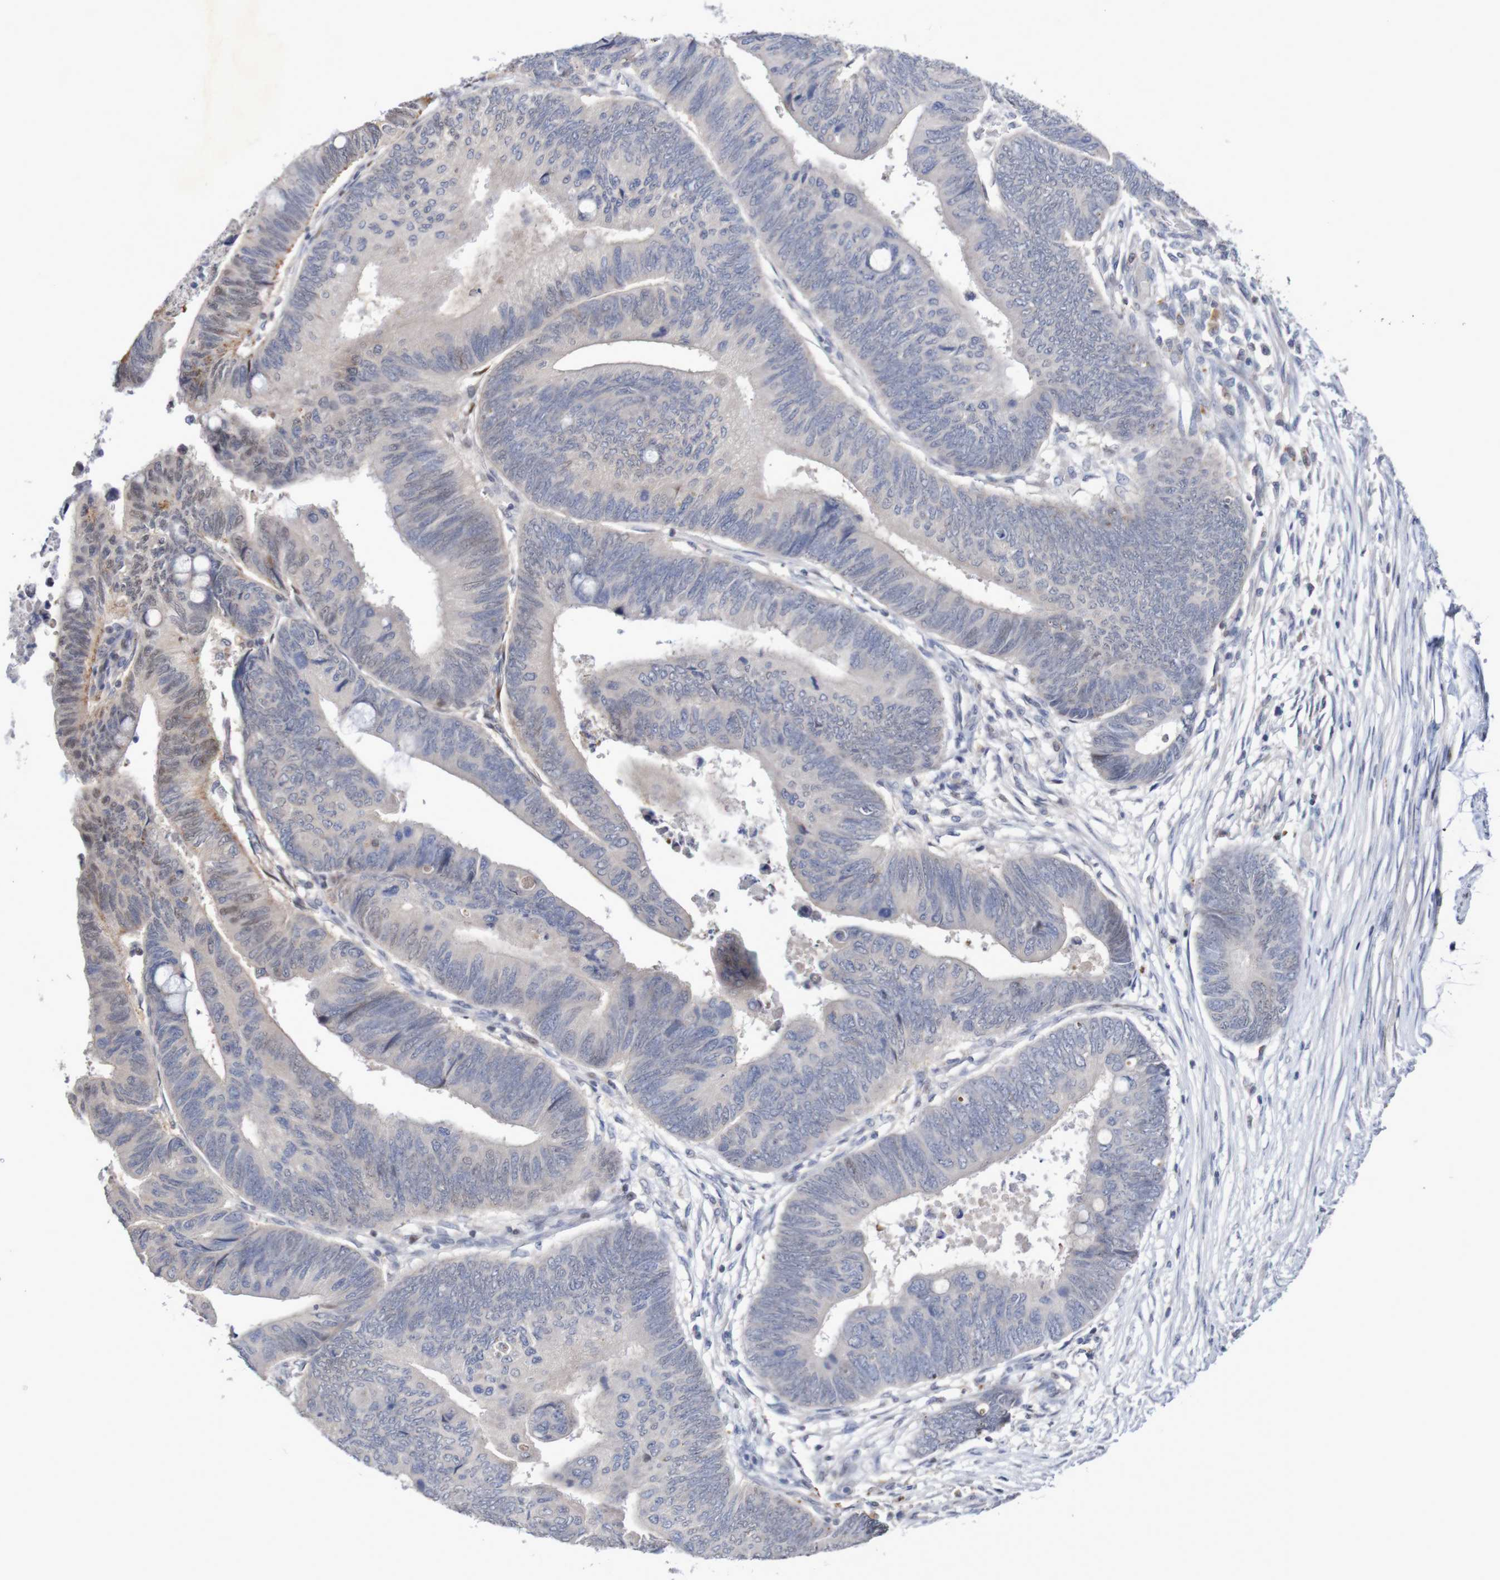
{"staining": {"intensity": "weak", "quantity": "<25%", "location": "cytoplasmic/membranous"}, "tissue": "colorectal cancer", "cell_type": "Tumor cells", "image_type": "cancer", "snomed": [{"axis": "morphology", "description": "Normal tissue, NOS"}, {"axis": "morphology", "description": "Adenocarcinoma, NOS"}, {"axis": "topography", "description": "Rectum"}, {"axis": "topography", "description": "Peripheral nerve tissue"}], "caption": "High magnification brightfield microscopy of colorectal adenocarcinoma stained with DAB (3,3'-diaminobenzidine) (brown) and counterstained with hematoxylin (blue): tumor cells show no significant staining.", "gene": "FBP2", "patient": {"sex": "male", "age": 92}}